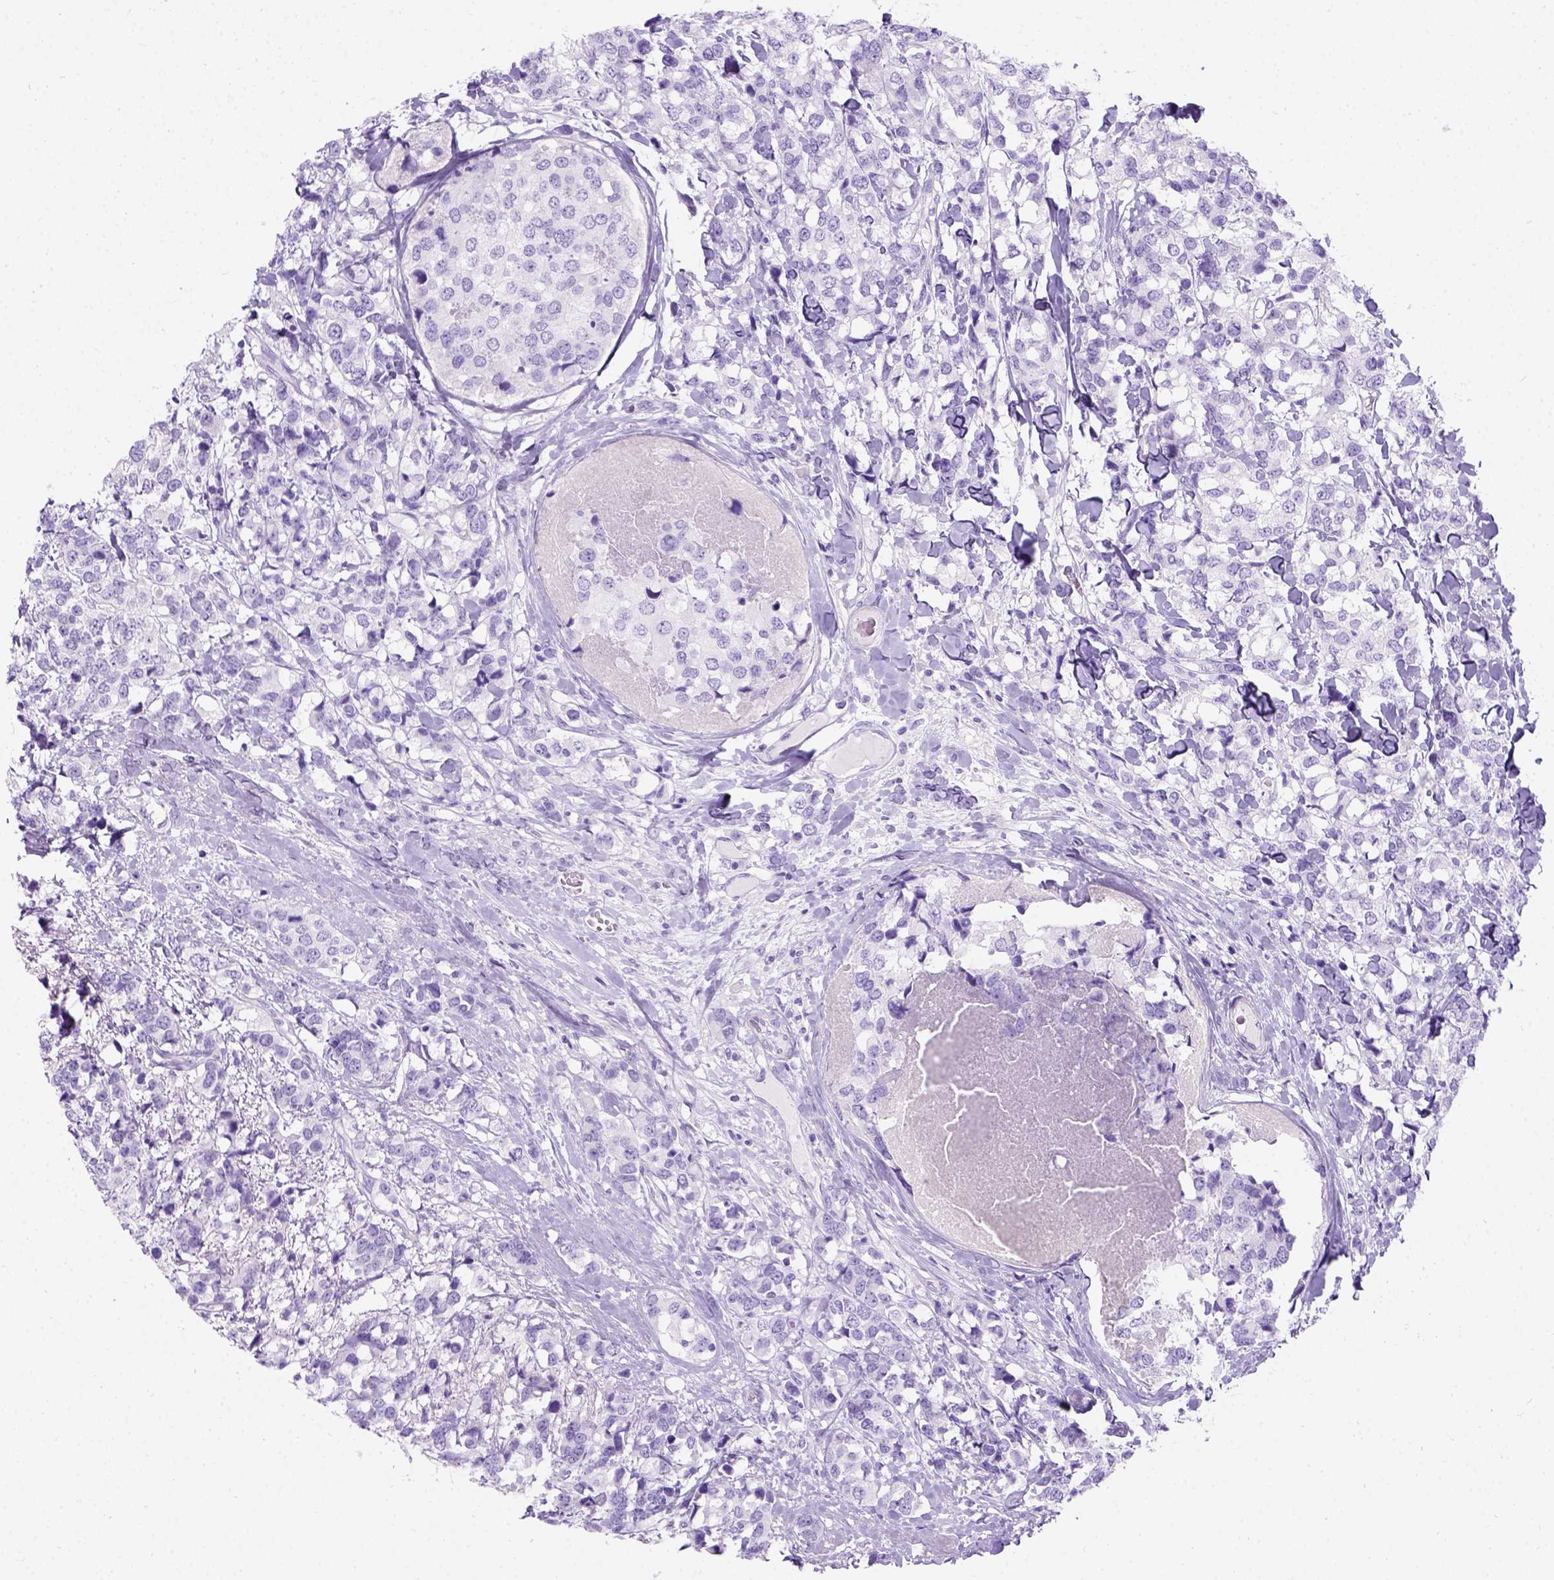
{"staining": {"intensity": "negative", "quantity": "none", "location": "none"}, "tissue": "breast cancer", "cell_type": "Tumor cells", "image_type": "cancer", "snomed": [{"axis": "morphology", "description": "Lobular carcinoma"}, {"axis": "topography", "description": "Breast"}], "caption": "The image reveals no staining of tumor cells in breast cancer (lobular carcinoma).", "gene": "C7orf57", "patient": {"sex": "female", "age": 59}}